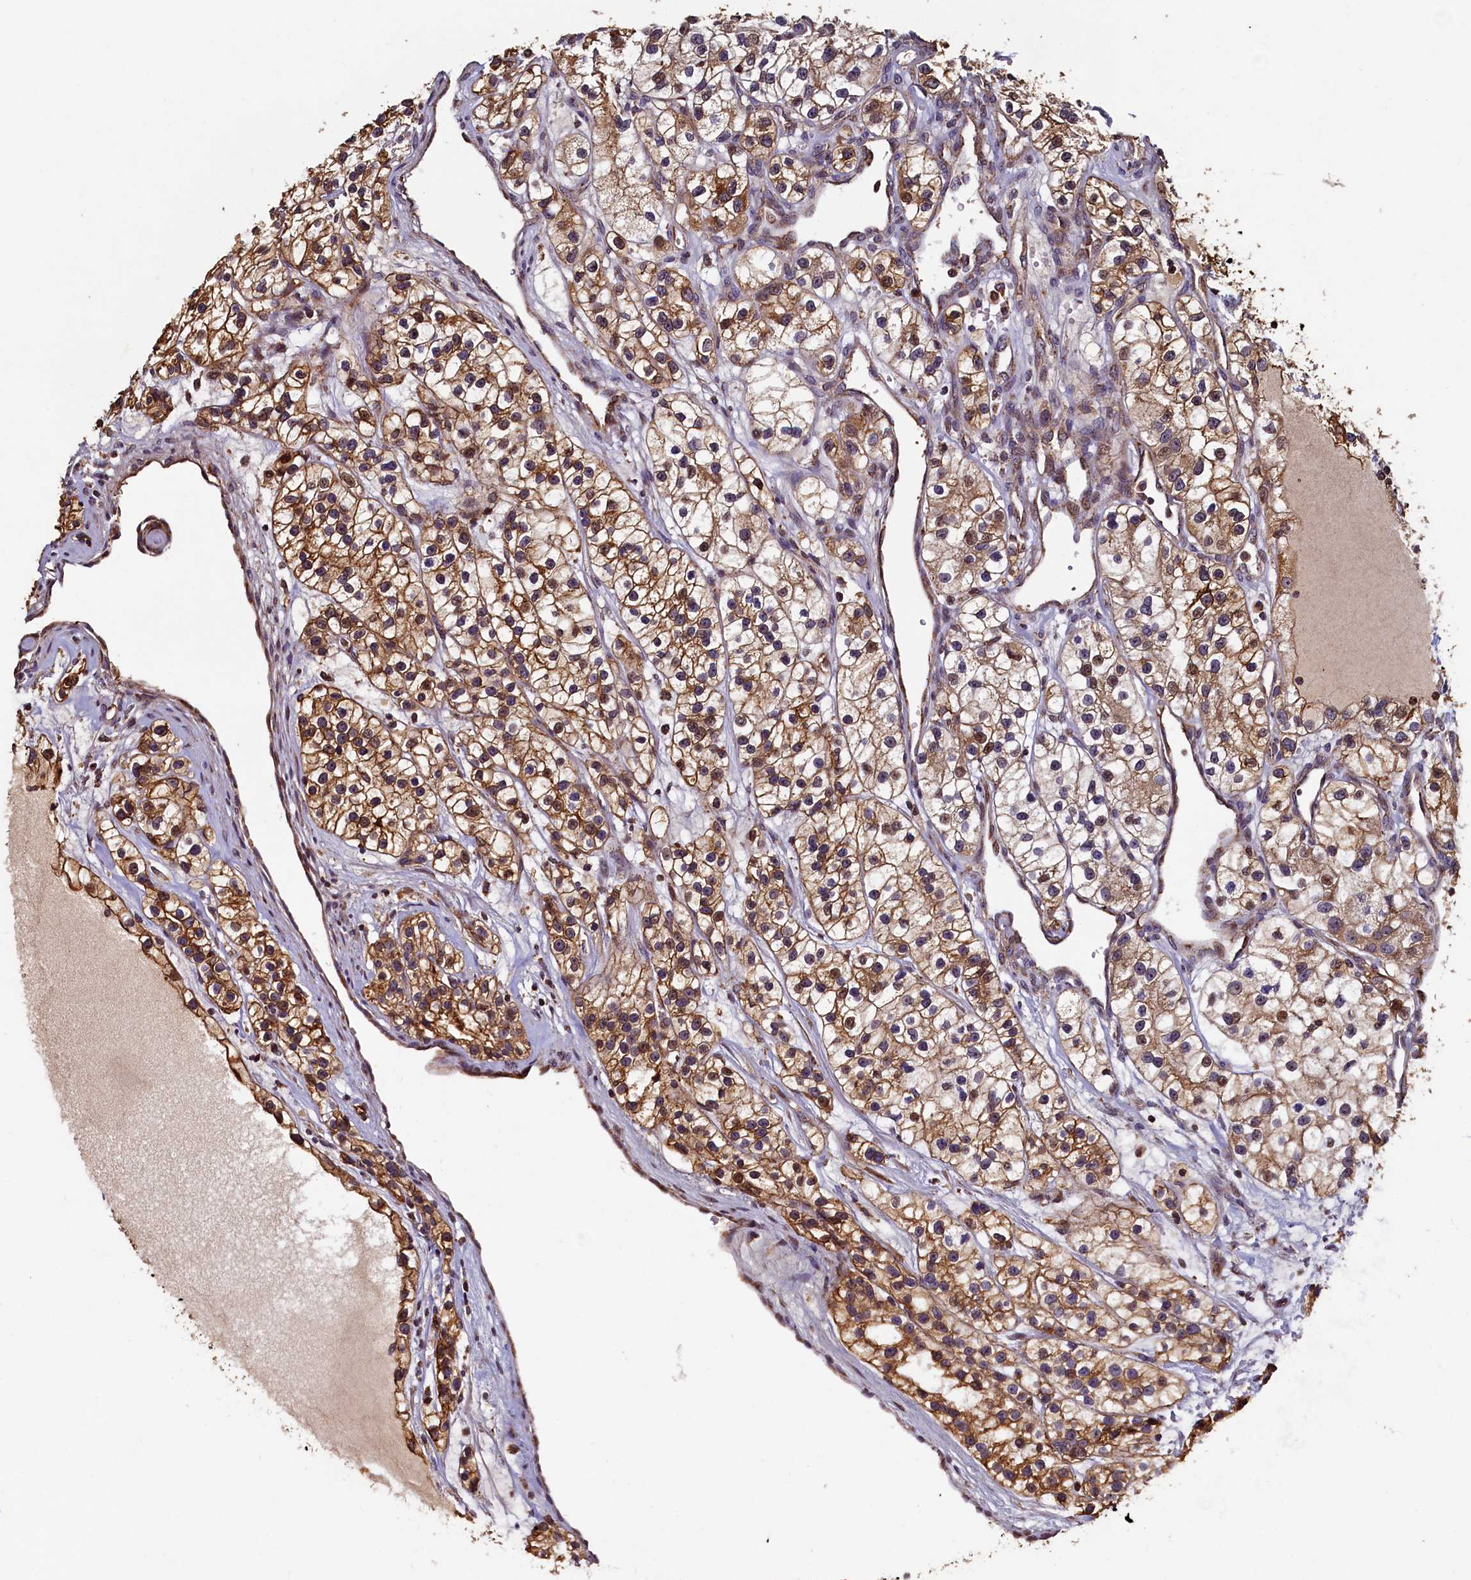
{"staining": {"intensity": "moderate", "quantity": ">75%", "location": "cytoplasmic/membranous"}, "tissue": "renal cancer", "cell_type": "Tumor cells", "image_type": "cancer", "snomed": [{"axis": "morphology", "description": "Adenocarcinoma, NOS"}, {"axis": "topography", "description": "Kidney"}], "caption": "This photomicrograph exhibits renal cancer (adenocarcinoma) stained with IHC to label a protein in brown. The cytoplasmic/membranous of tumor cells show moderate positivity for the protein. Nuclei are counter-stained blue.", "gene": "NCKAP5L", "patient": {"sex": "female", "age": 57}}